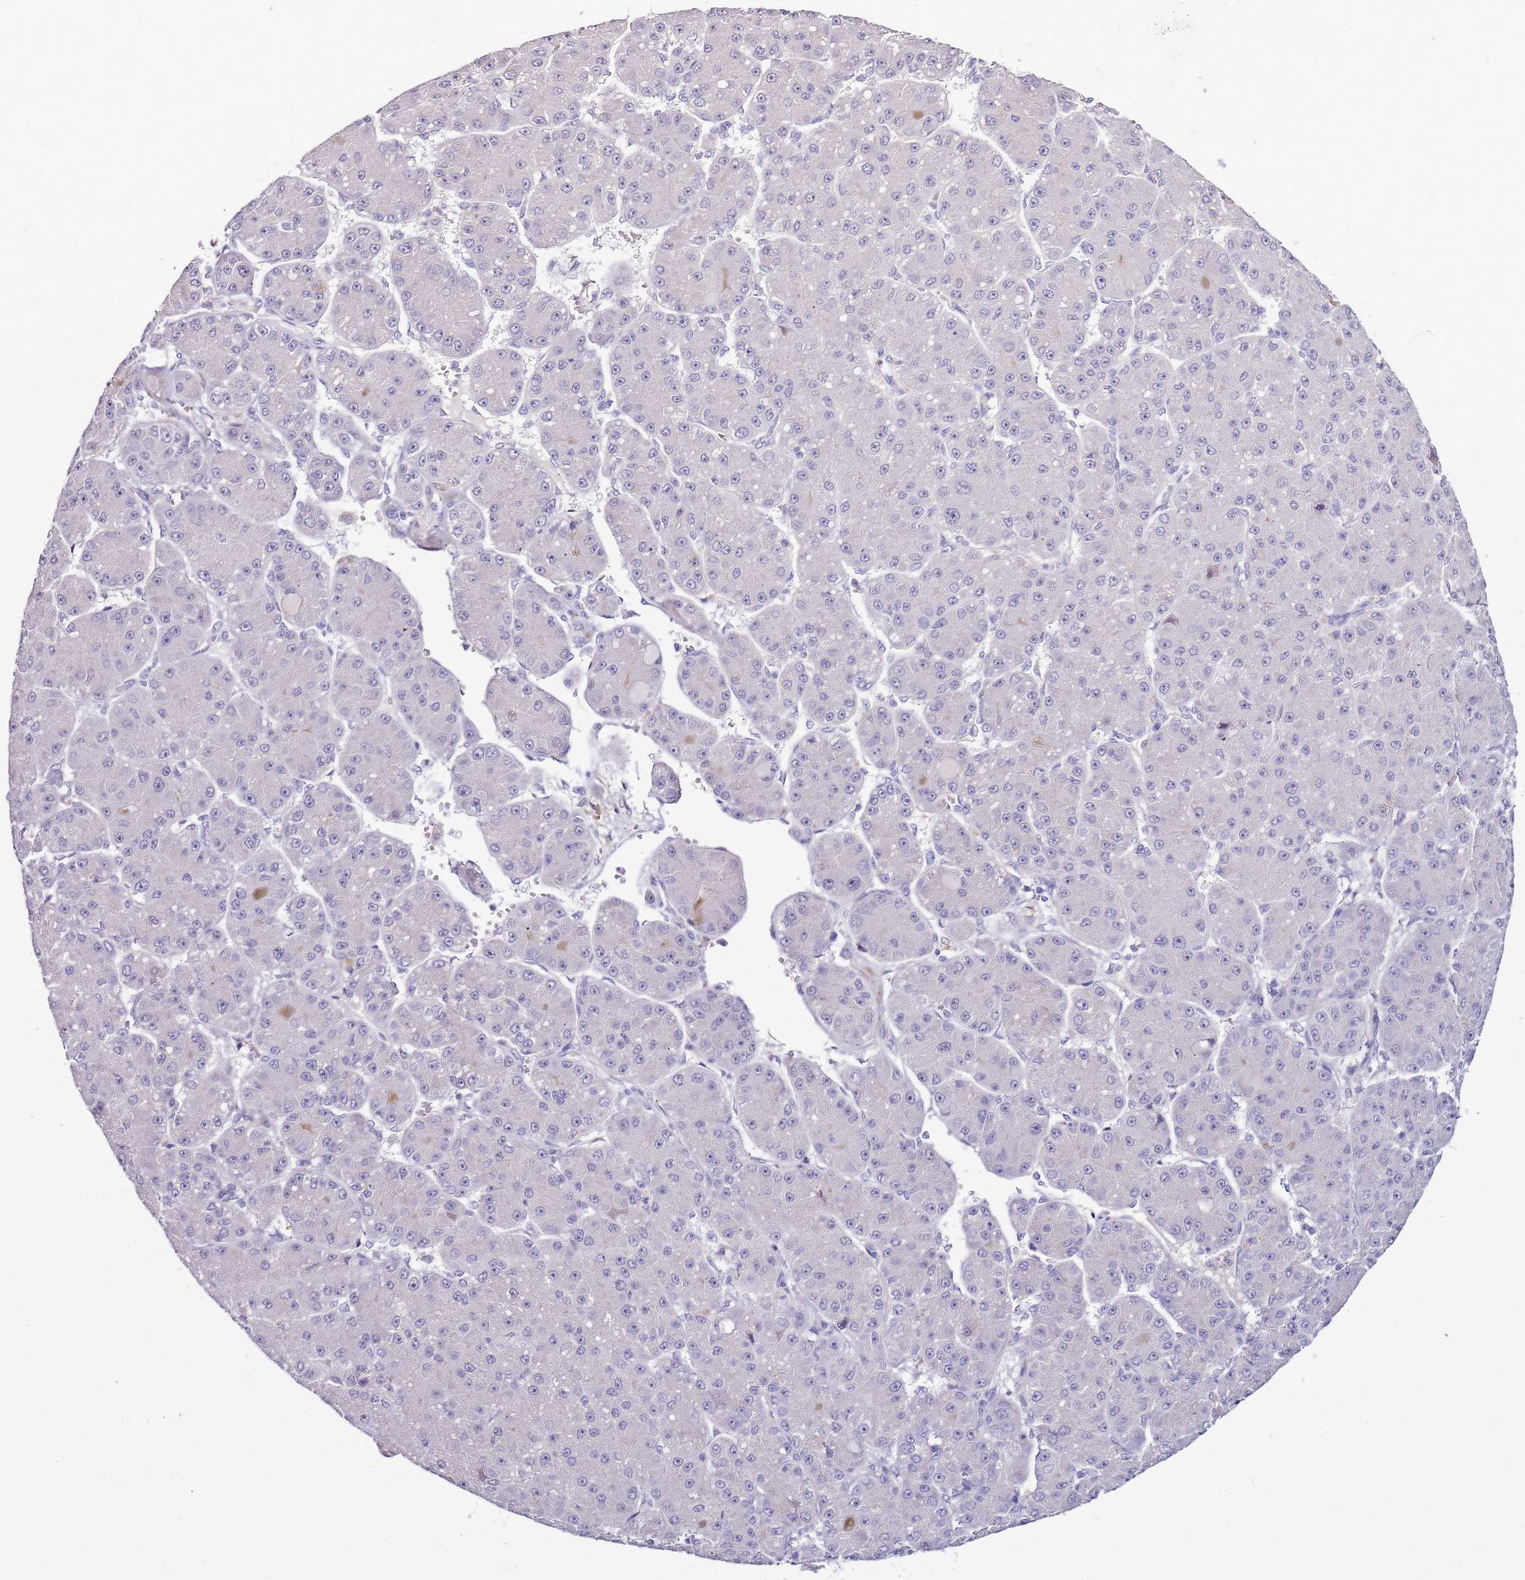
{"staining": {"intensity": "negative", "quantity": "none", "location": "none"}, "tissue": "liver cancer", "cell_type": "Tumor cells", "image_type": "cancer", "snomed": [{"axis": "morphology", "description": "Carcinoma, Hepatocellular, NOS"}, {"axis": "topography", "description": "Liver"}], "caption": "Immunohistochemistry (IHC) image of neoplastic tissue: human liver cancer (hepatocellular carcinoma) stained with DAB (3,3'-diaminobenzidine) exhibits no significant protein expression in tumor cells.", "gene": "NKX2-3", "patient": {"sex": "male", "age": 67}}